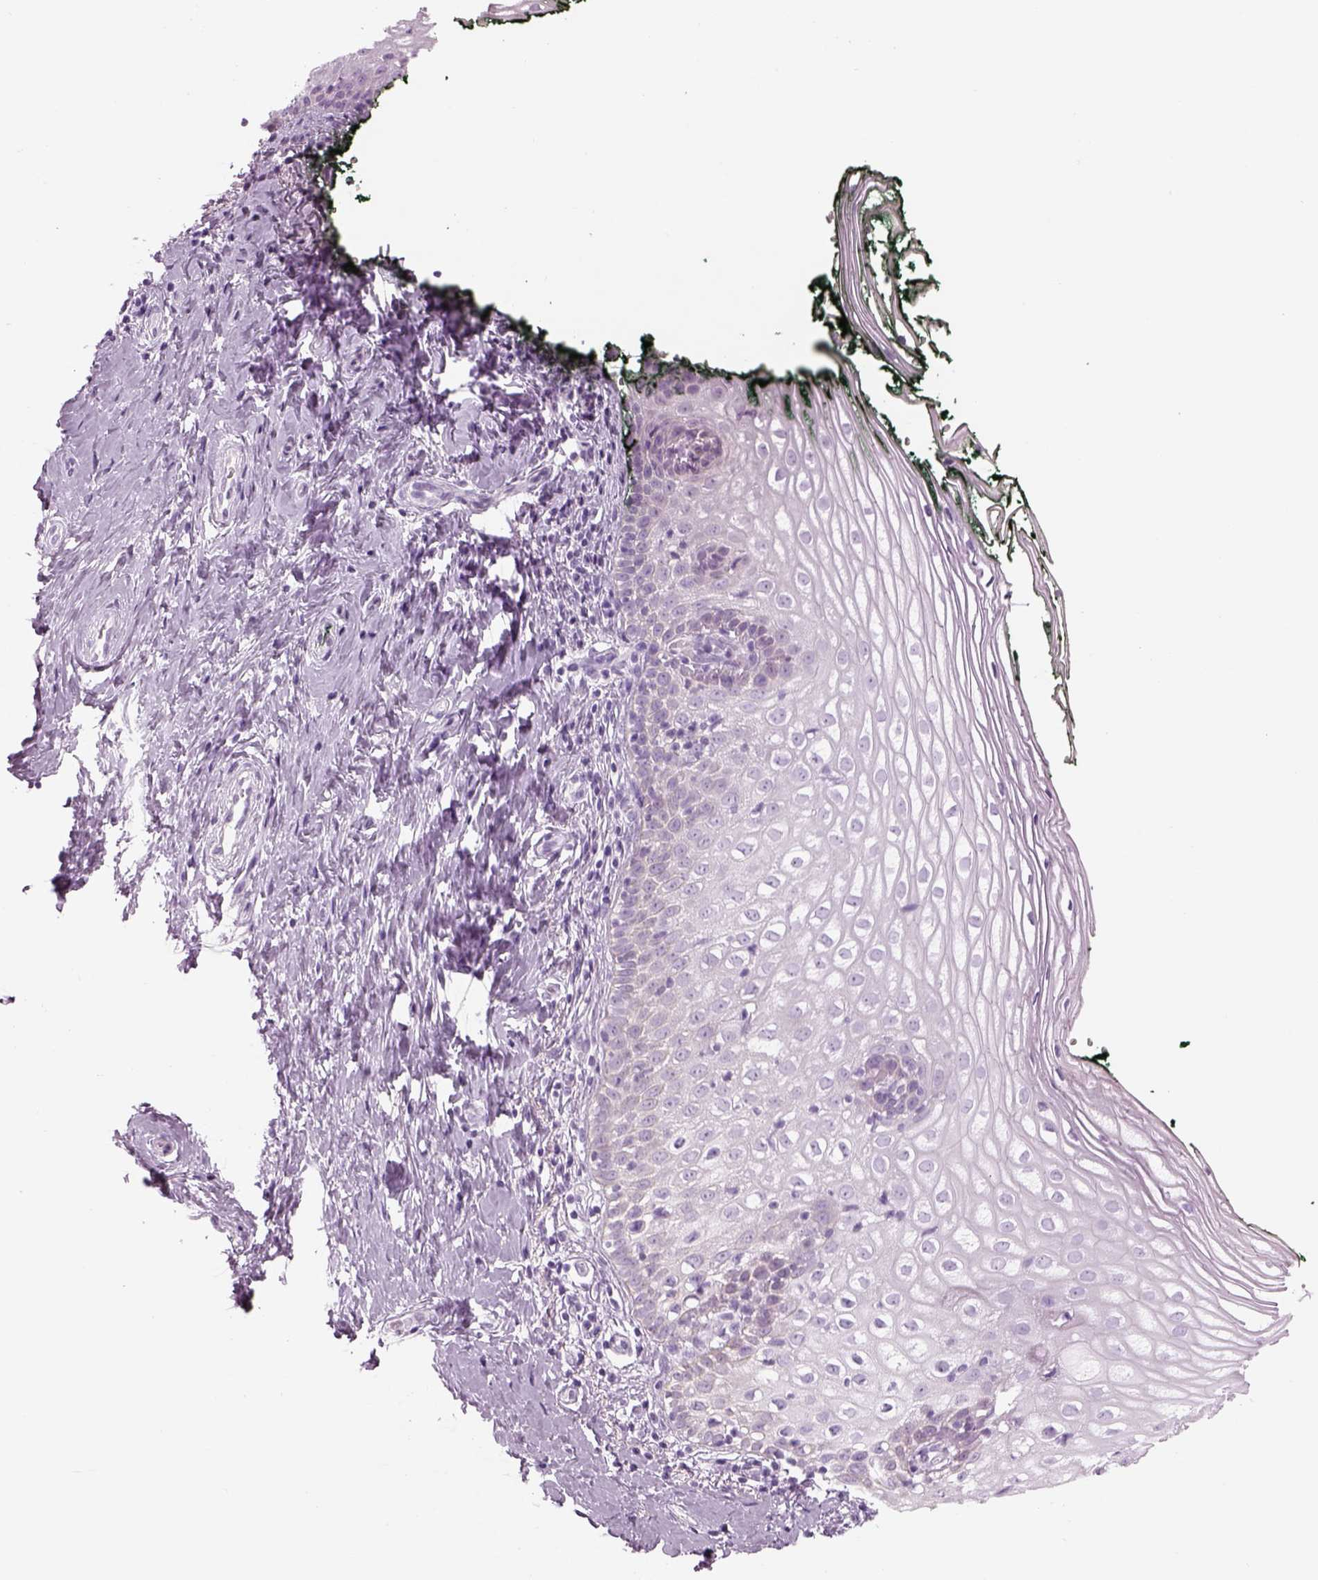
{"staining": {"intensity": "negative", "quantity": "none", "location": "none"}, "tissue": "vagina", "cell_type": "Squamous epithelial cells", "image_type": "normal", "snomed": [{"axis": "morphology", "description": "Normal tissue, NOS"}, {"axis": "topography", "description": "Vagina"}], "caption": "A high-resolution histopathology image shows immunohistochemistry (IHC) staining of benign vagina, which displays no significant expression in squamous epithelial cells. The staining is performed using DAB (3,3'-diaminobenzidine) brown chromogen with nuclei counter-stained in using hematoxylin.", "gene": "SAG", "patient": {"sex": "female", "age": 47}}